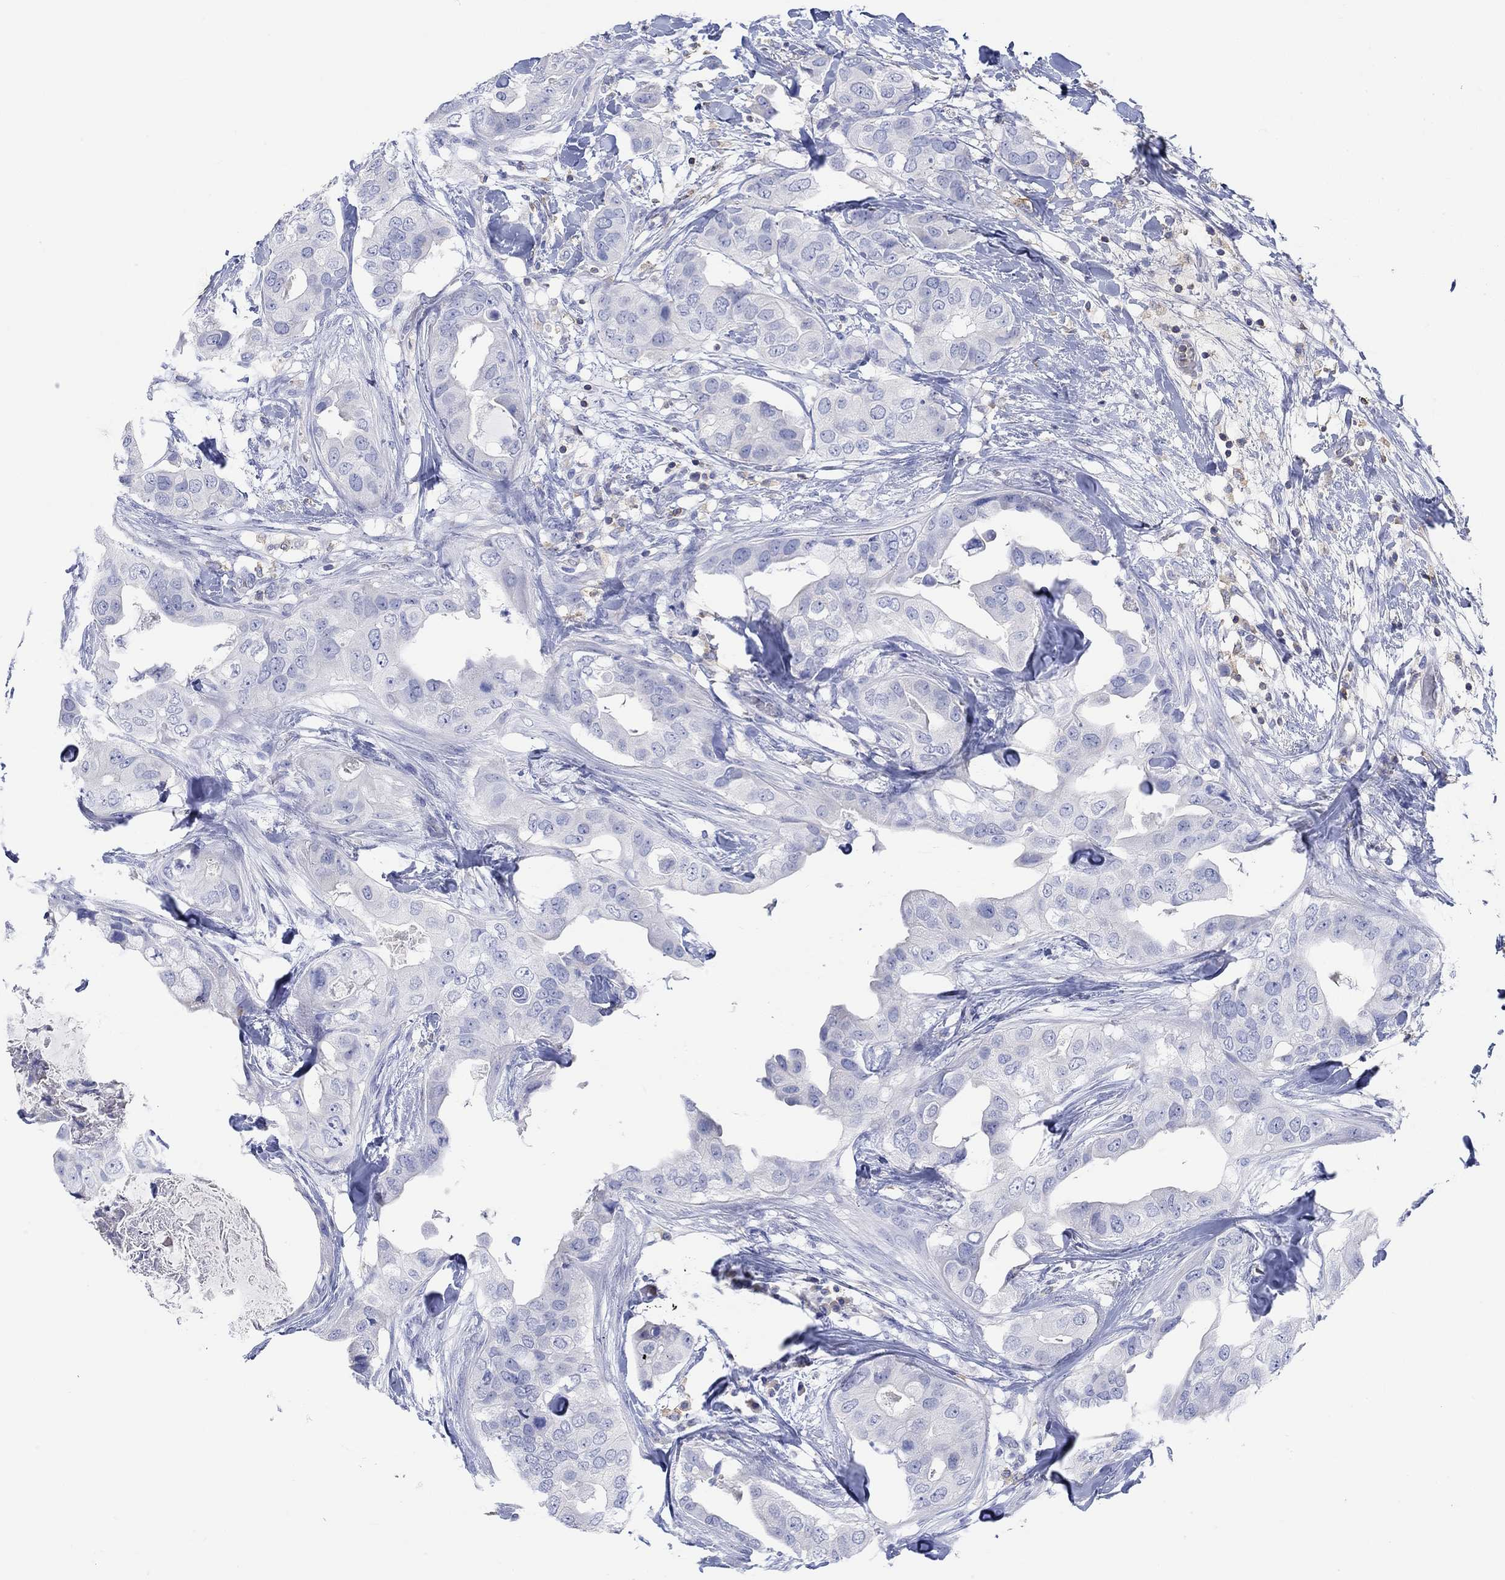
{"staining": {"intensity": "negative", "quantity": "none", "location": "none"}, "tissue": "breast cancer", "cell_type": "Tumor cells", "image_type": "cancer", "snomed": [{"axis": "morphology", "description": "Normal tissue, NOS"}, {"axis": "morphology", "description": "Duct carcinoma"}, {"axis": "topography", "description": "Breast"}], "caption": "Intraductal carcinoma (breast) was stained to show a protein in brown. There is no significant staining in tumor cells.", "gene": "GCM1", "patient": {"sex": "female", "age": 40}}